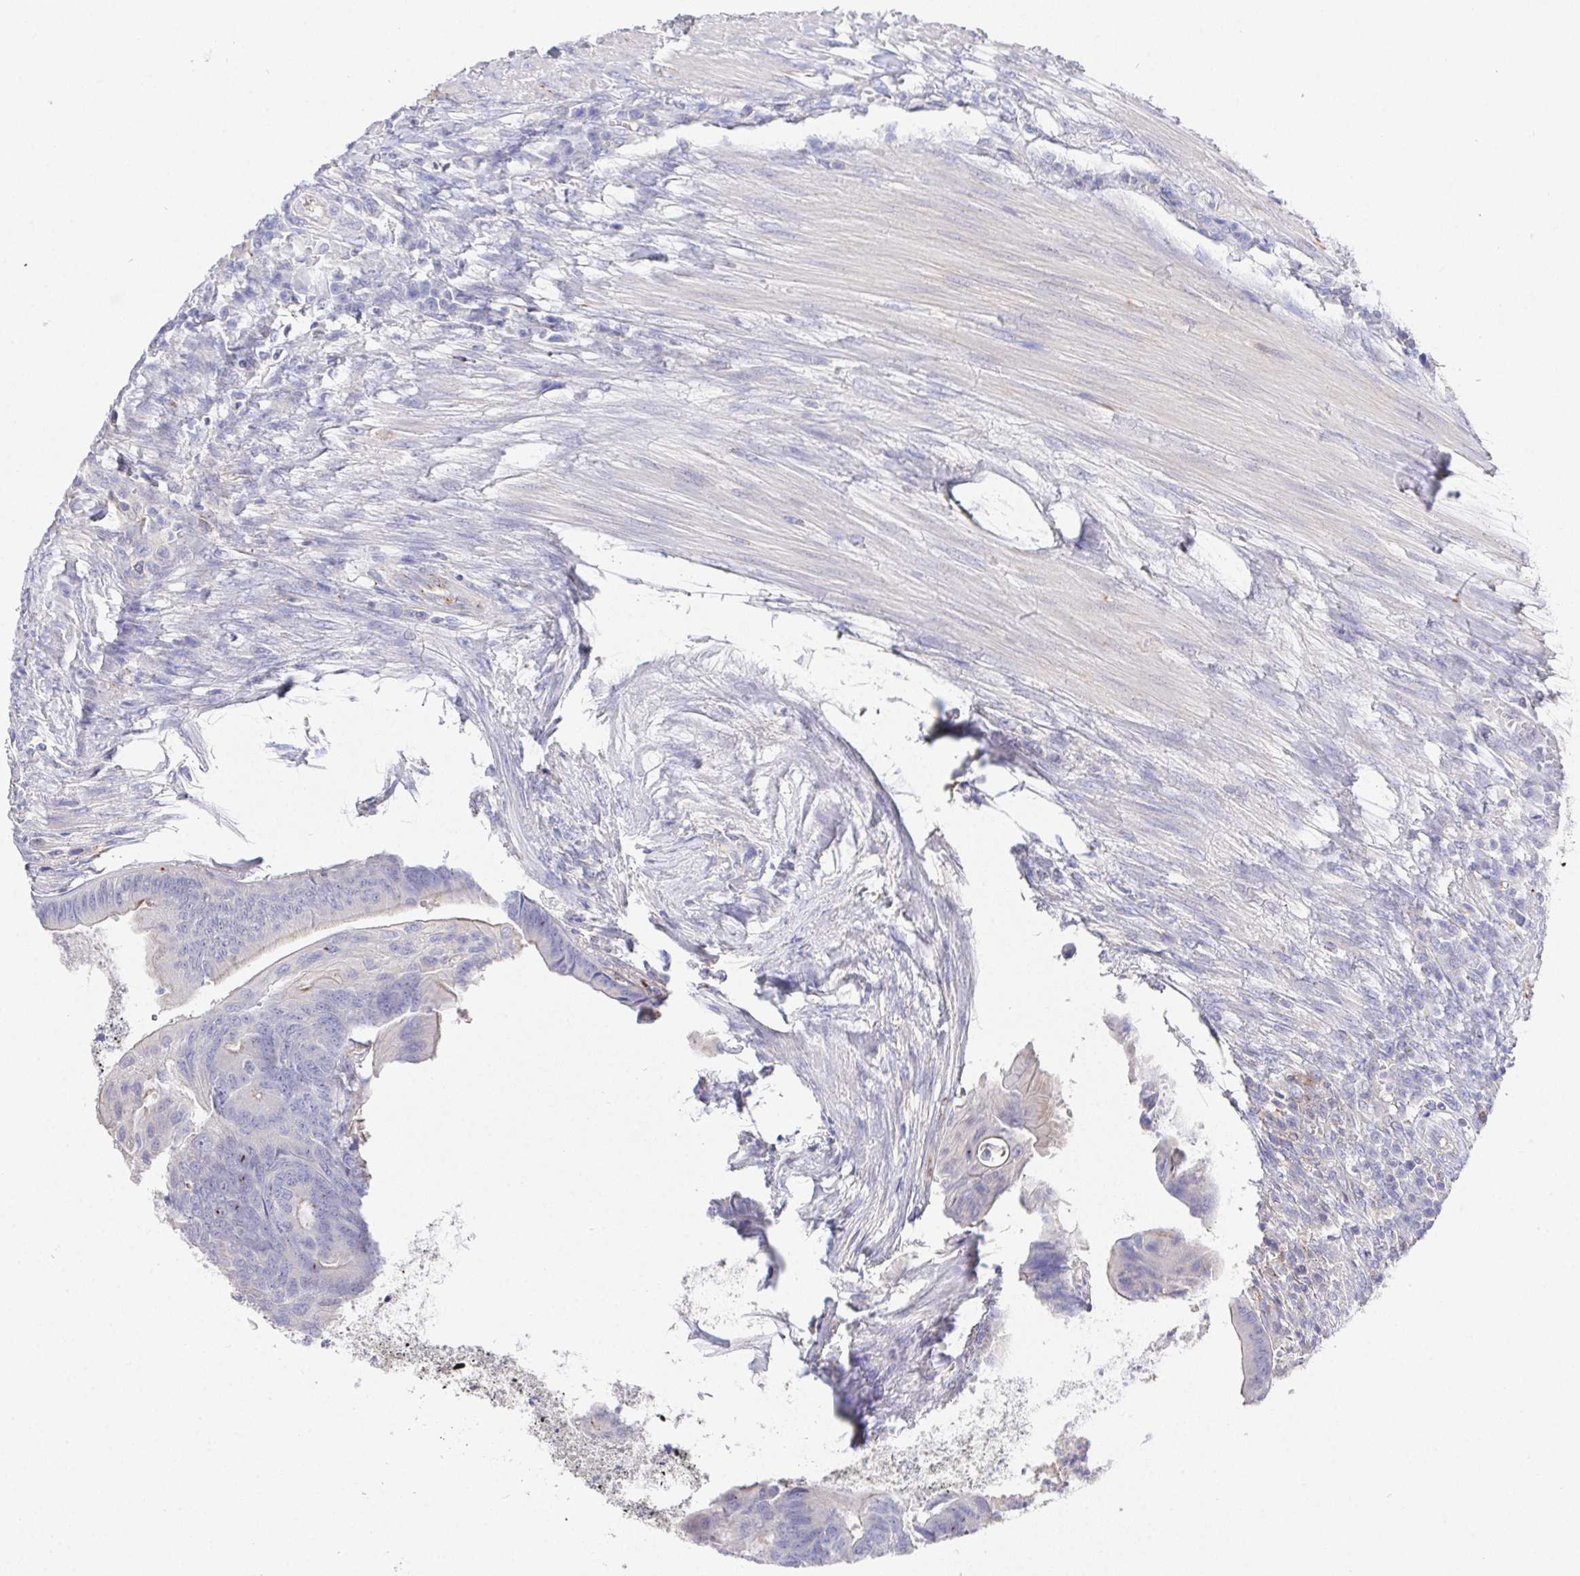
{"staining": {"intensity": "negative", "quantity": "none", "location": "none"}, "tissue": "colorectal cancer", "cell_type": "Tumor cells", "image_type": "cancer", "snomed": [{"axis": "morphology", "description": "Adenocarcinoma, NOS"}, {"axis": "topography", "description": "Colon"}], "caption": "A histopathology image of human adenocarcinoma (colorectal) is negative for staining in tumor cells.", "gene": "PRG3", "patient": {"sex": "male", "age": 65}}